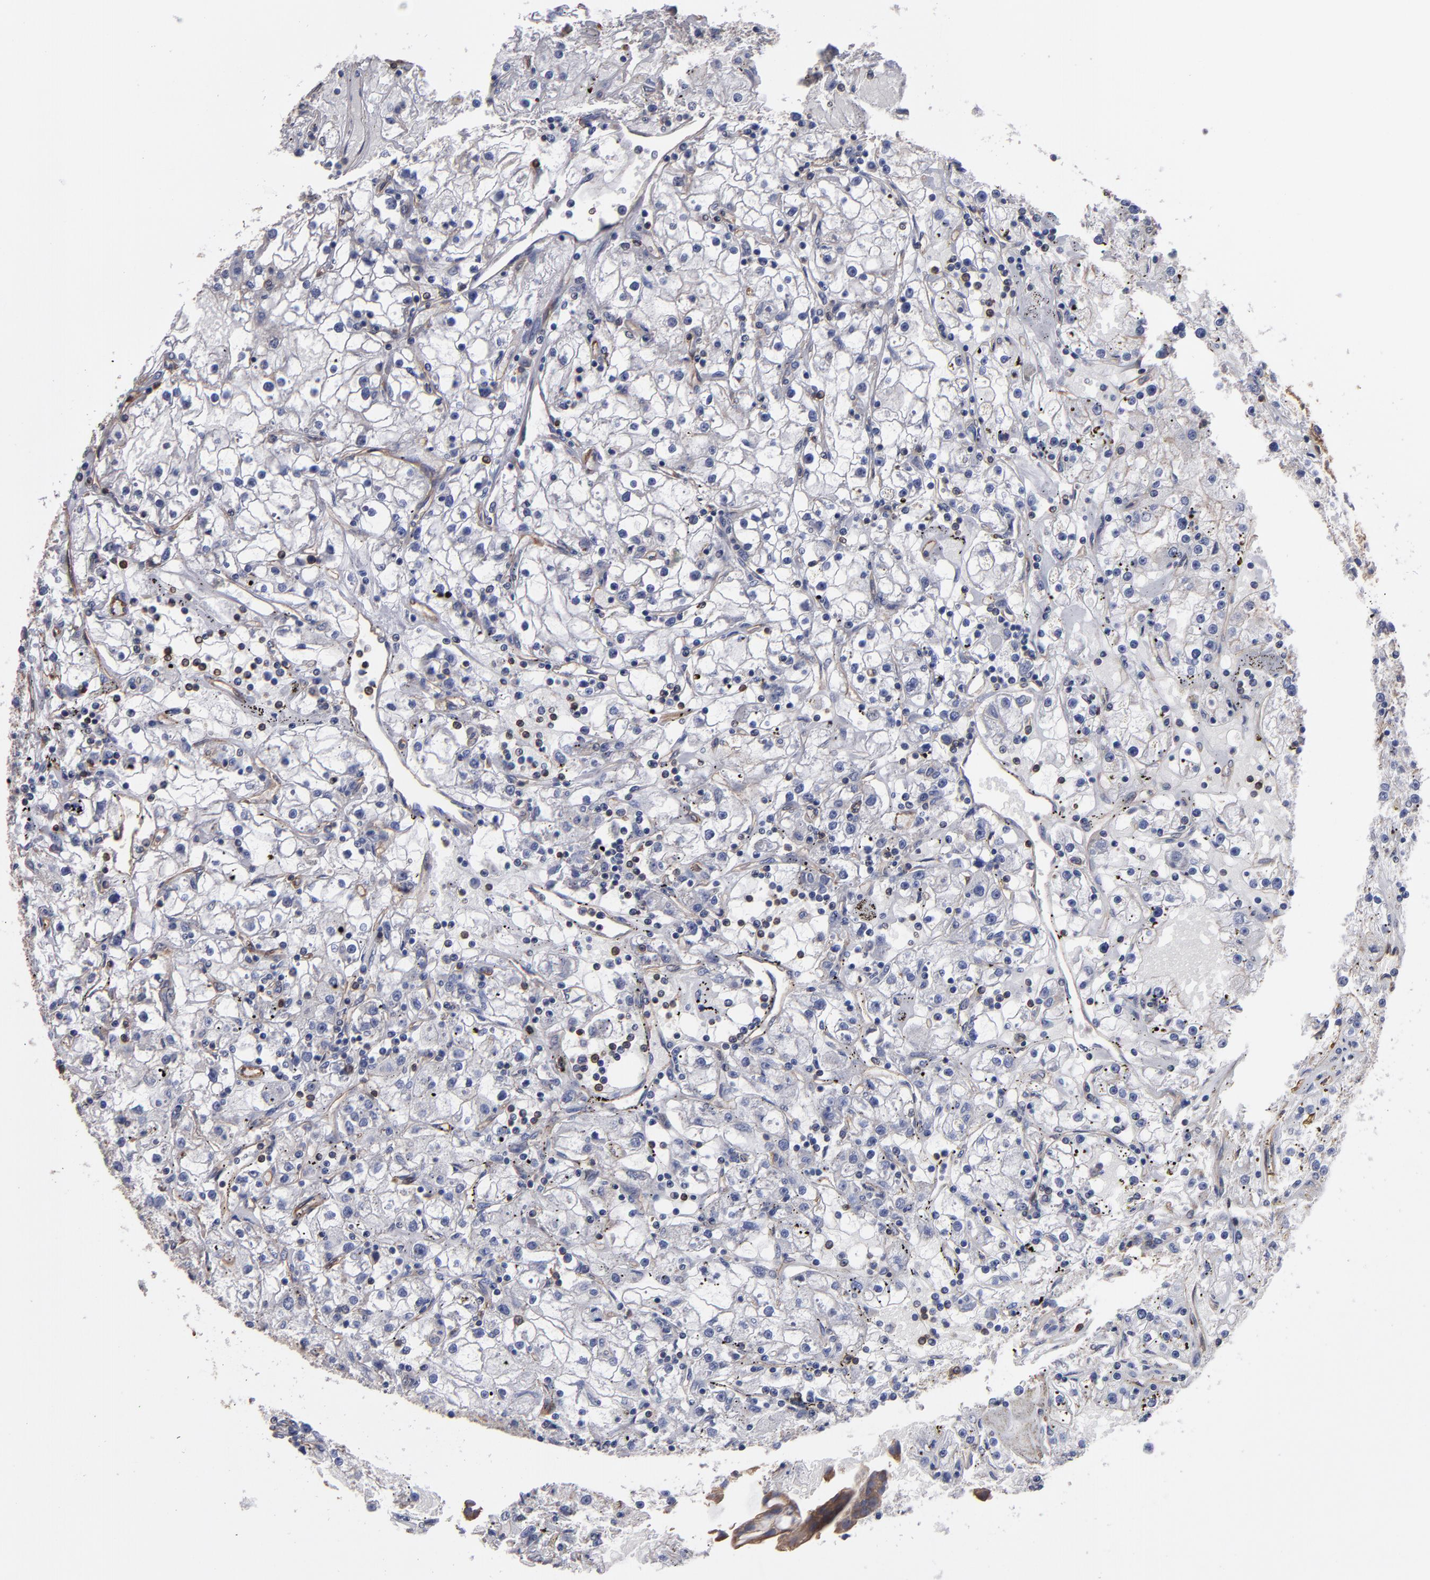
{"staining": {"intensity": "negative", "quantity": "none", "location": "none"}, "tissue": "renal cancer", "cell_type": "Tumor cells", "image_type": "cancer", "snomed": [{"axis": "morphology", "description": "Adenocarcinoma, NOS"}, {"axis": "topography", "description": "Kidney"}], "caption": "The micrograph exhibits no staining of tumor cells in renal cancer (adenocarcinoma).", "gene": "ESYT2", "patient": {"sex": "male", "age": 56}}